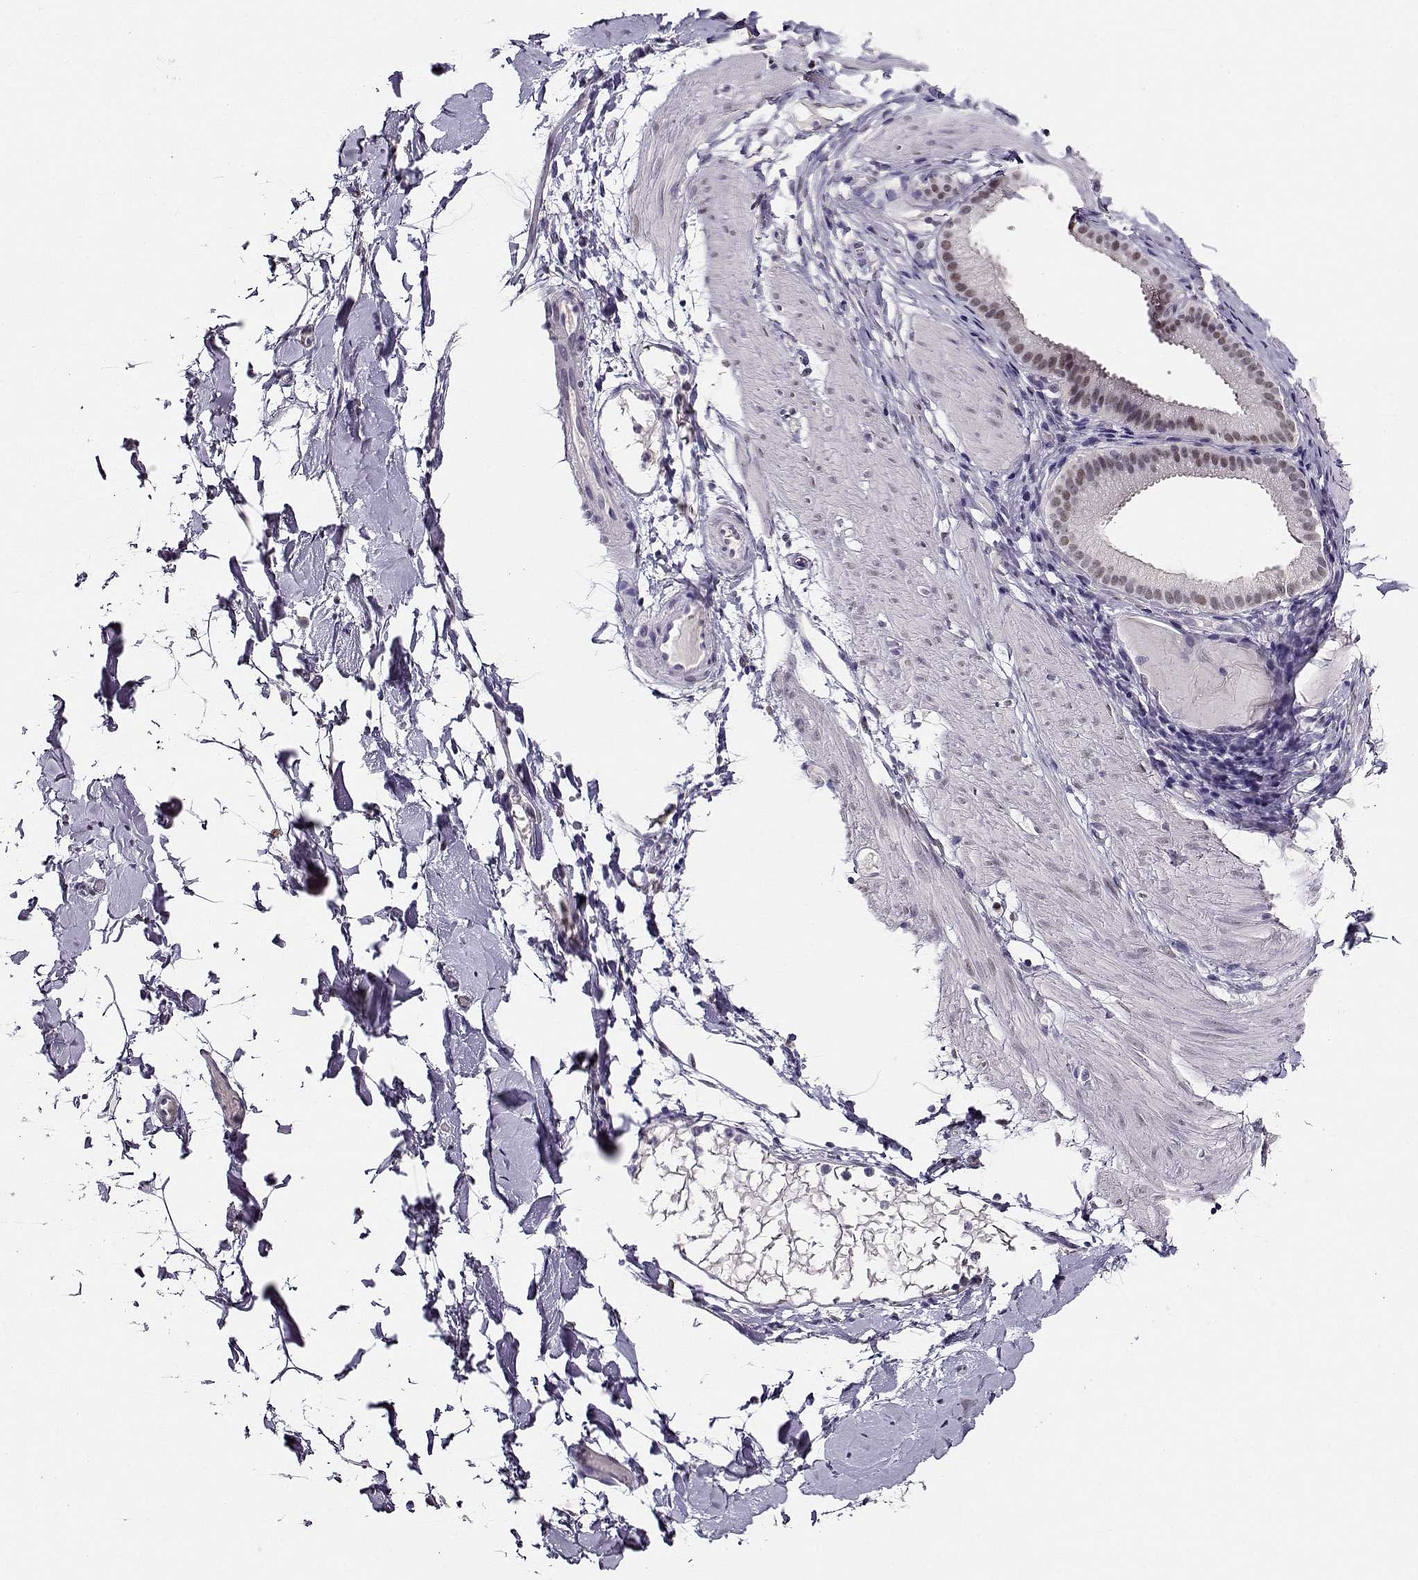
{"staining": {"intensity": "negative", "quantity": "none", "location": "none"}, "tissue": "soft tissue", "cell_type": "Fibroblasts", "image_type": "normal", "snomed": [{"axis": "morphology", "description": "Normal tissue, NOS"}, {"axis": "topography", "description": "Gallbladder"}, {"axis": "topography", "description": "Peripheral nerve tissue"}], "caption": "The image shows no staining of fibroblasts in normal soft tissue.", "gene": "POLI", "patient": {"sex": "female", "age": 45}}